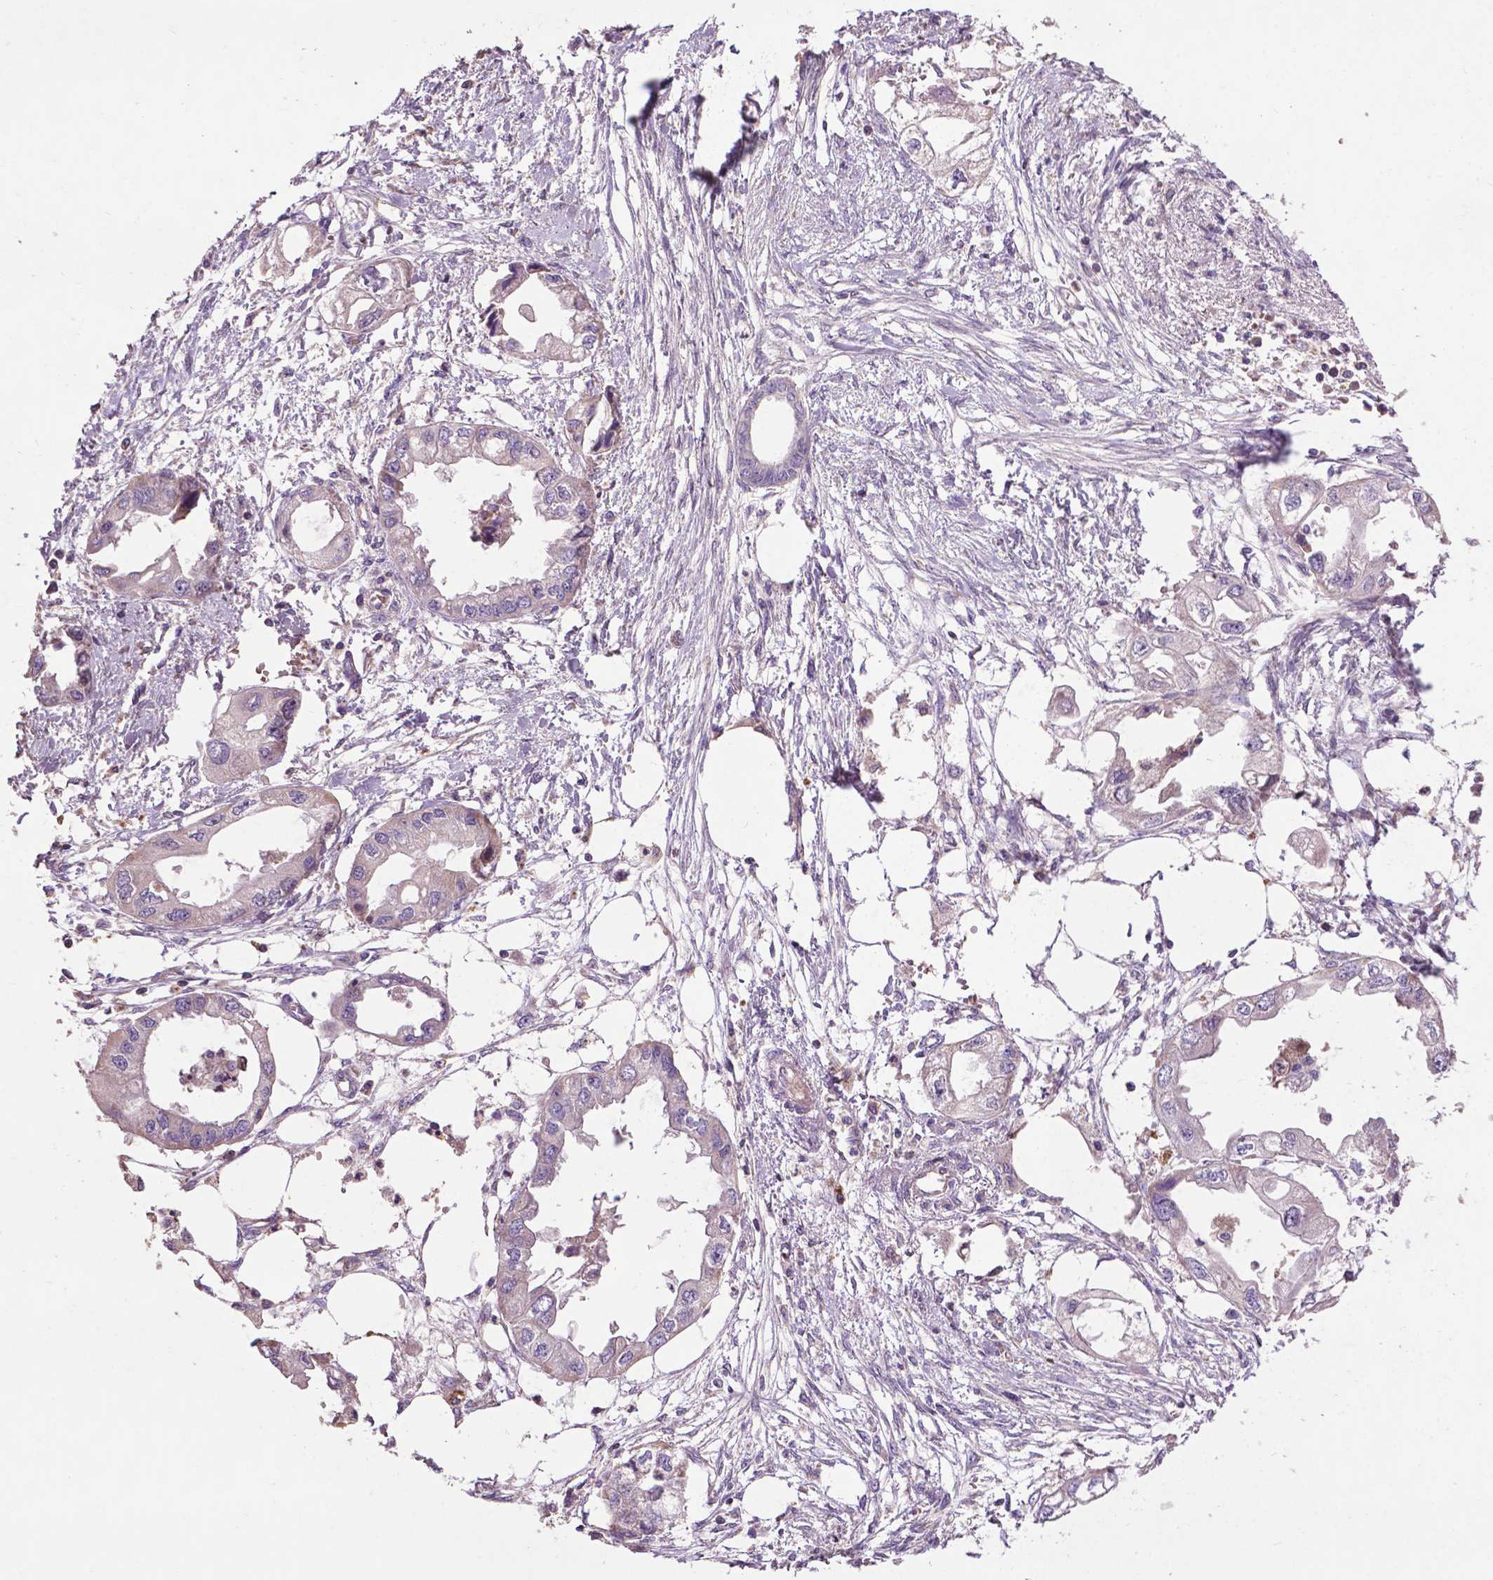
{"staining": {"intensity": "negative", "quantity": "none", "location": "none"}, "tissue": "endometrial cancer", "cell_type": "Tumor cells", "image_type": "cancer", "snomed": [{"axis": "morphology", "description": "Adenocarcinoma, NOS"}, {"axis": "morphology", "description": "Adenocarcinoma, metastatic, NOS"}, {"axis": "topography", "description": "Adipose tissue"}, {"axis": "topography", "description": "Endometrium"}], "caption": "Immunohistochemistry (IHC) photomicrograph of endometrial cancer (metastatic adenocarcinoma) stained for a protein (brown), which displays no staining in tumor cells.", "gene": "SPNS2", "patient": {"sex": "female", "age": 67}}